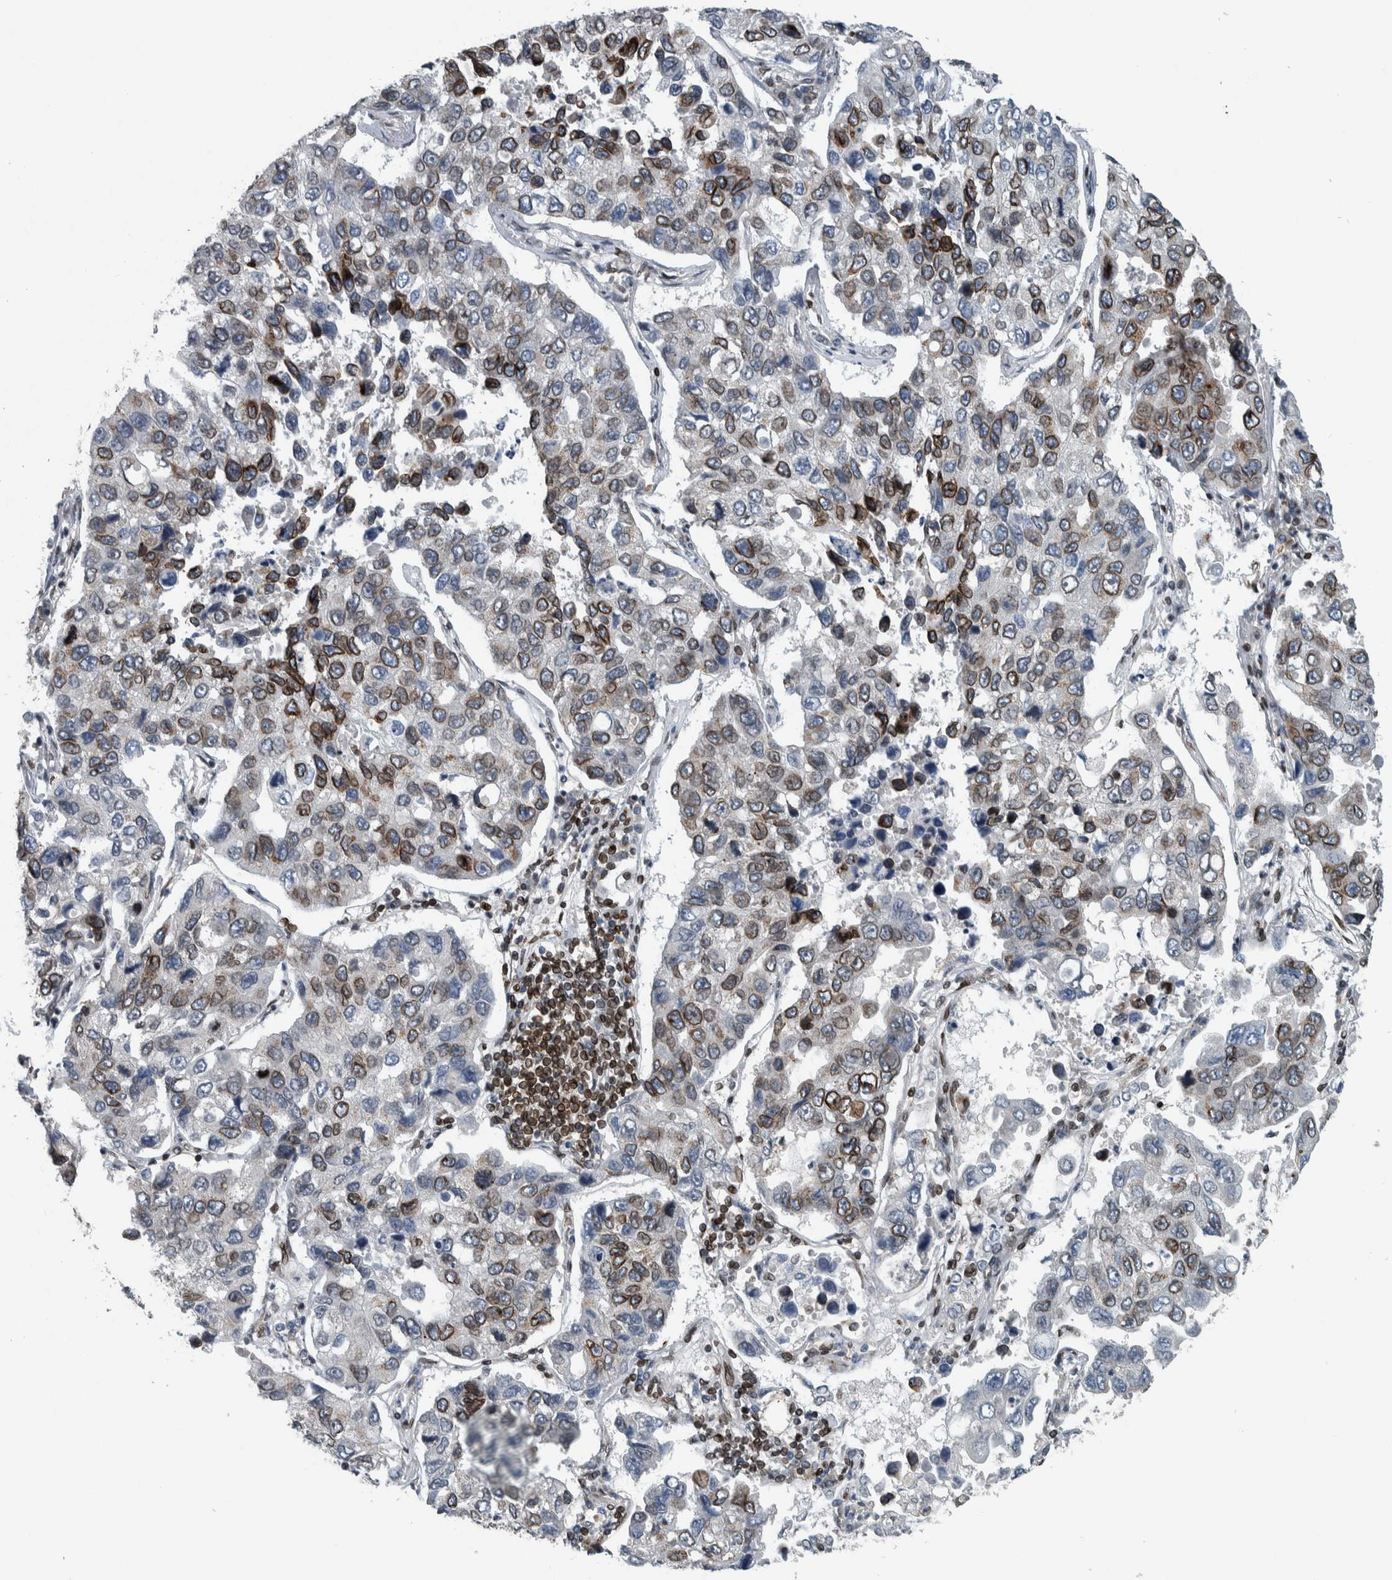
{"staining": {"intensity": "moderate", "quantity": "25%-75%", "location": "cytoplasmic/membranous,nuclear"}, "tissue": "lung cancer", "cell_type": "Tumor cells", "image_type": "cancer", "snomed": [{"axis": "morphology", "description": "Adenocarcinoma, NOS"}, {"axis": "topography", "description": "Lung"}], "caption": "Protein positivity by immunohistochemistry (IHC) demonstrates moderate cytoplasmic/membranous and nuclear staining in about 25%-75% of tumor cells in adenocarcinoma (lung). (DAB = brown stain, brightfield microscopy at high magnification).", "gene": "FAM135B", "patient": {"sex": "male", "age": 64}}